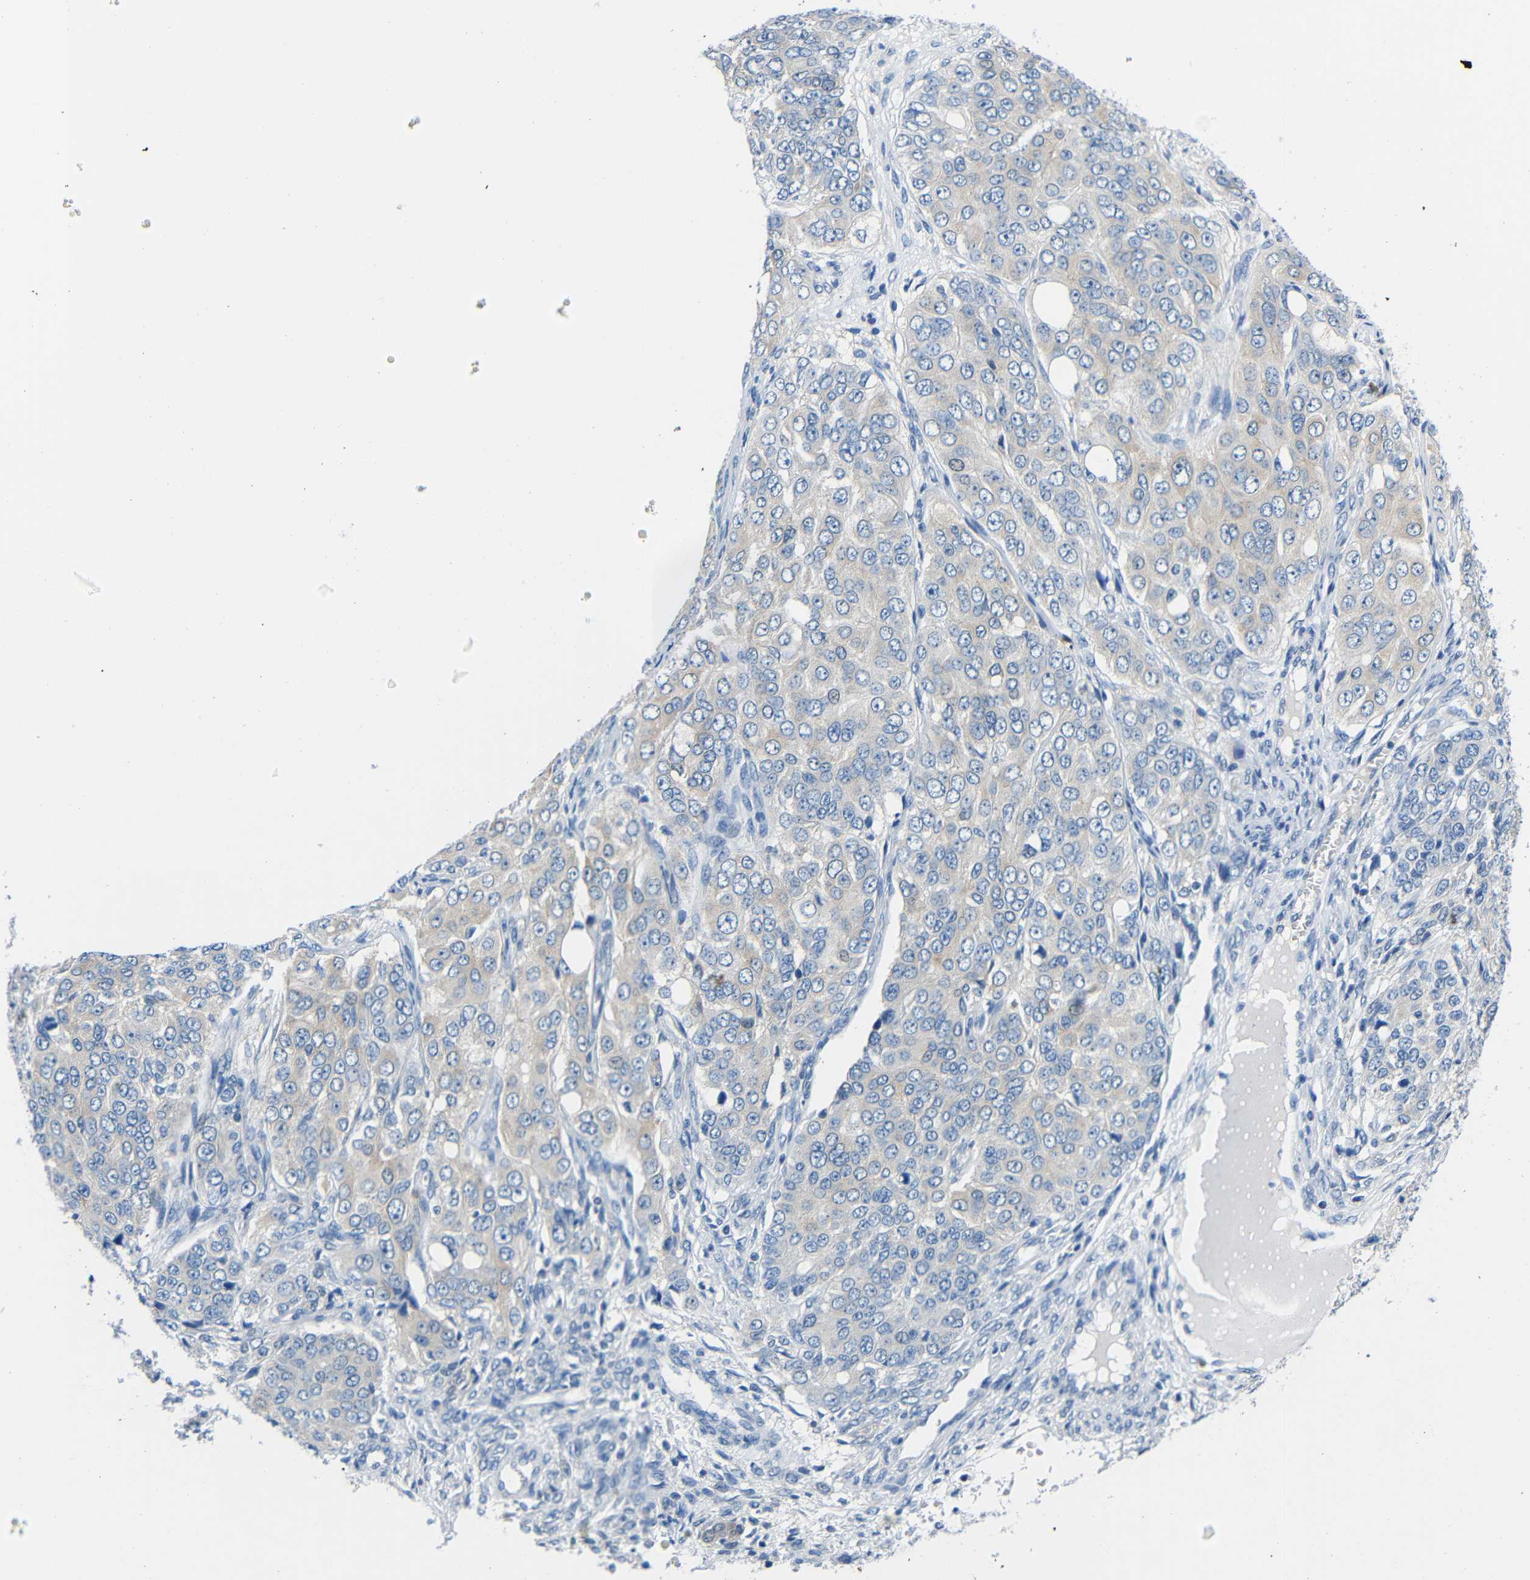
{"staining": {"intensity": "negative", "quantity": "none", "location": "none"}, "tissue": "ovarian cancer", "cell_type": "Tumor cells", "image_type": "cancer", "snomed": [{"axis": "morphology", "description": "Carcinoma, endometroid"}, {"axis": "topography", "description": "Ovary"}], "caption": "Endometroid carcinoma (ovarian) was stained to show a protein in brown. There is no significant positivity in tumor cells.", "gene": "NEGR1", "patient": {"sex": "female", "age": 51}}